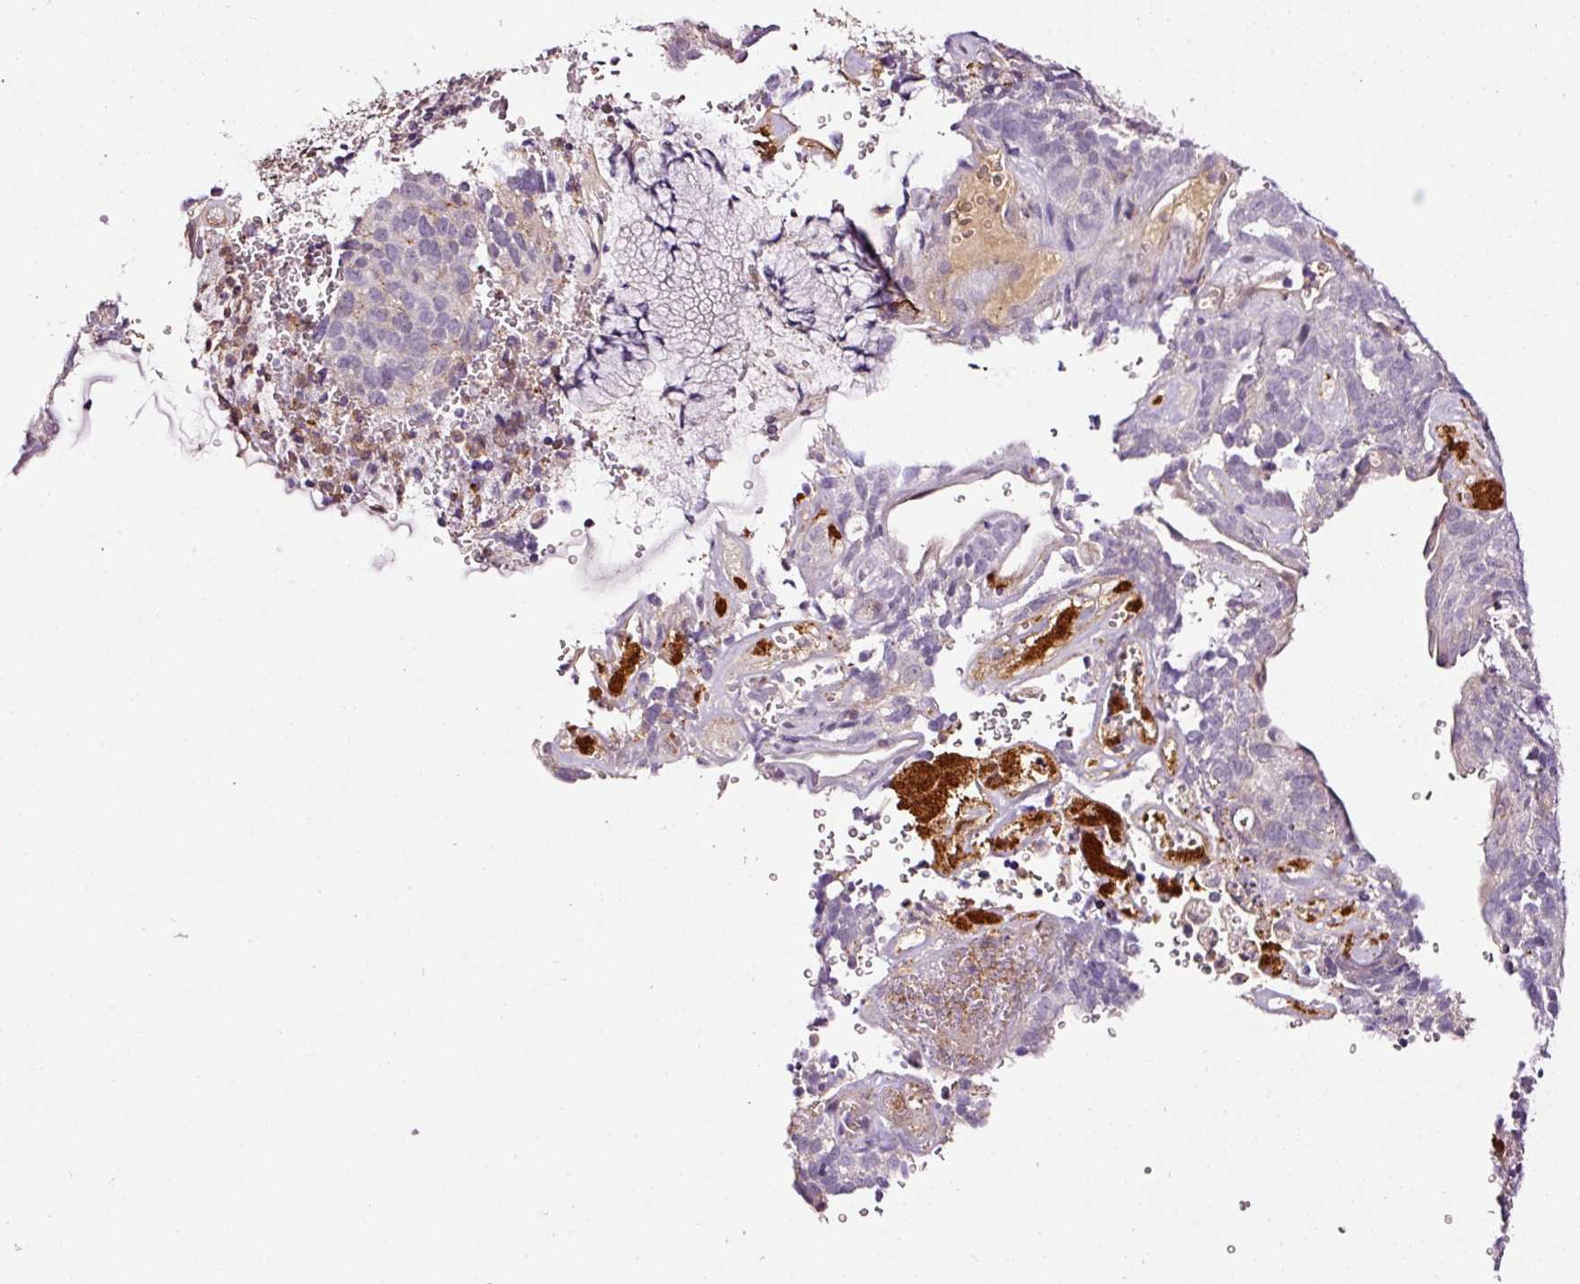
{"staining": {"intensity": "negative", "quantity": "none", "location": "none"}, "tissue": "cervical cancer", "cell_type": "Tumor cells", "image_type": "cancer", "snomed": [{"axis": "morphology", "description": "Adenocarcinoma, NOS"}, {"axis": "topography", "description": "Cervix"}], "caption": "The immunohistochemistry micrograph has no significant positivity in tumor cells of cervical adenocarcinoma tissue. Nuclei are stained in blue.", "gene": "ABCB4", "patient": {"sex": "female", "age": 38}}